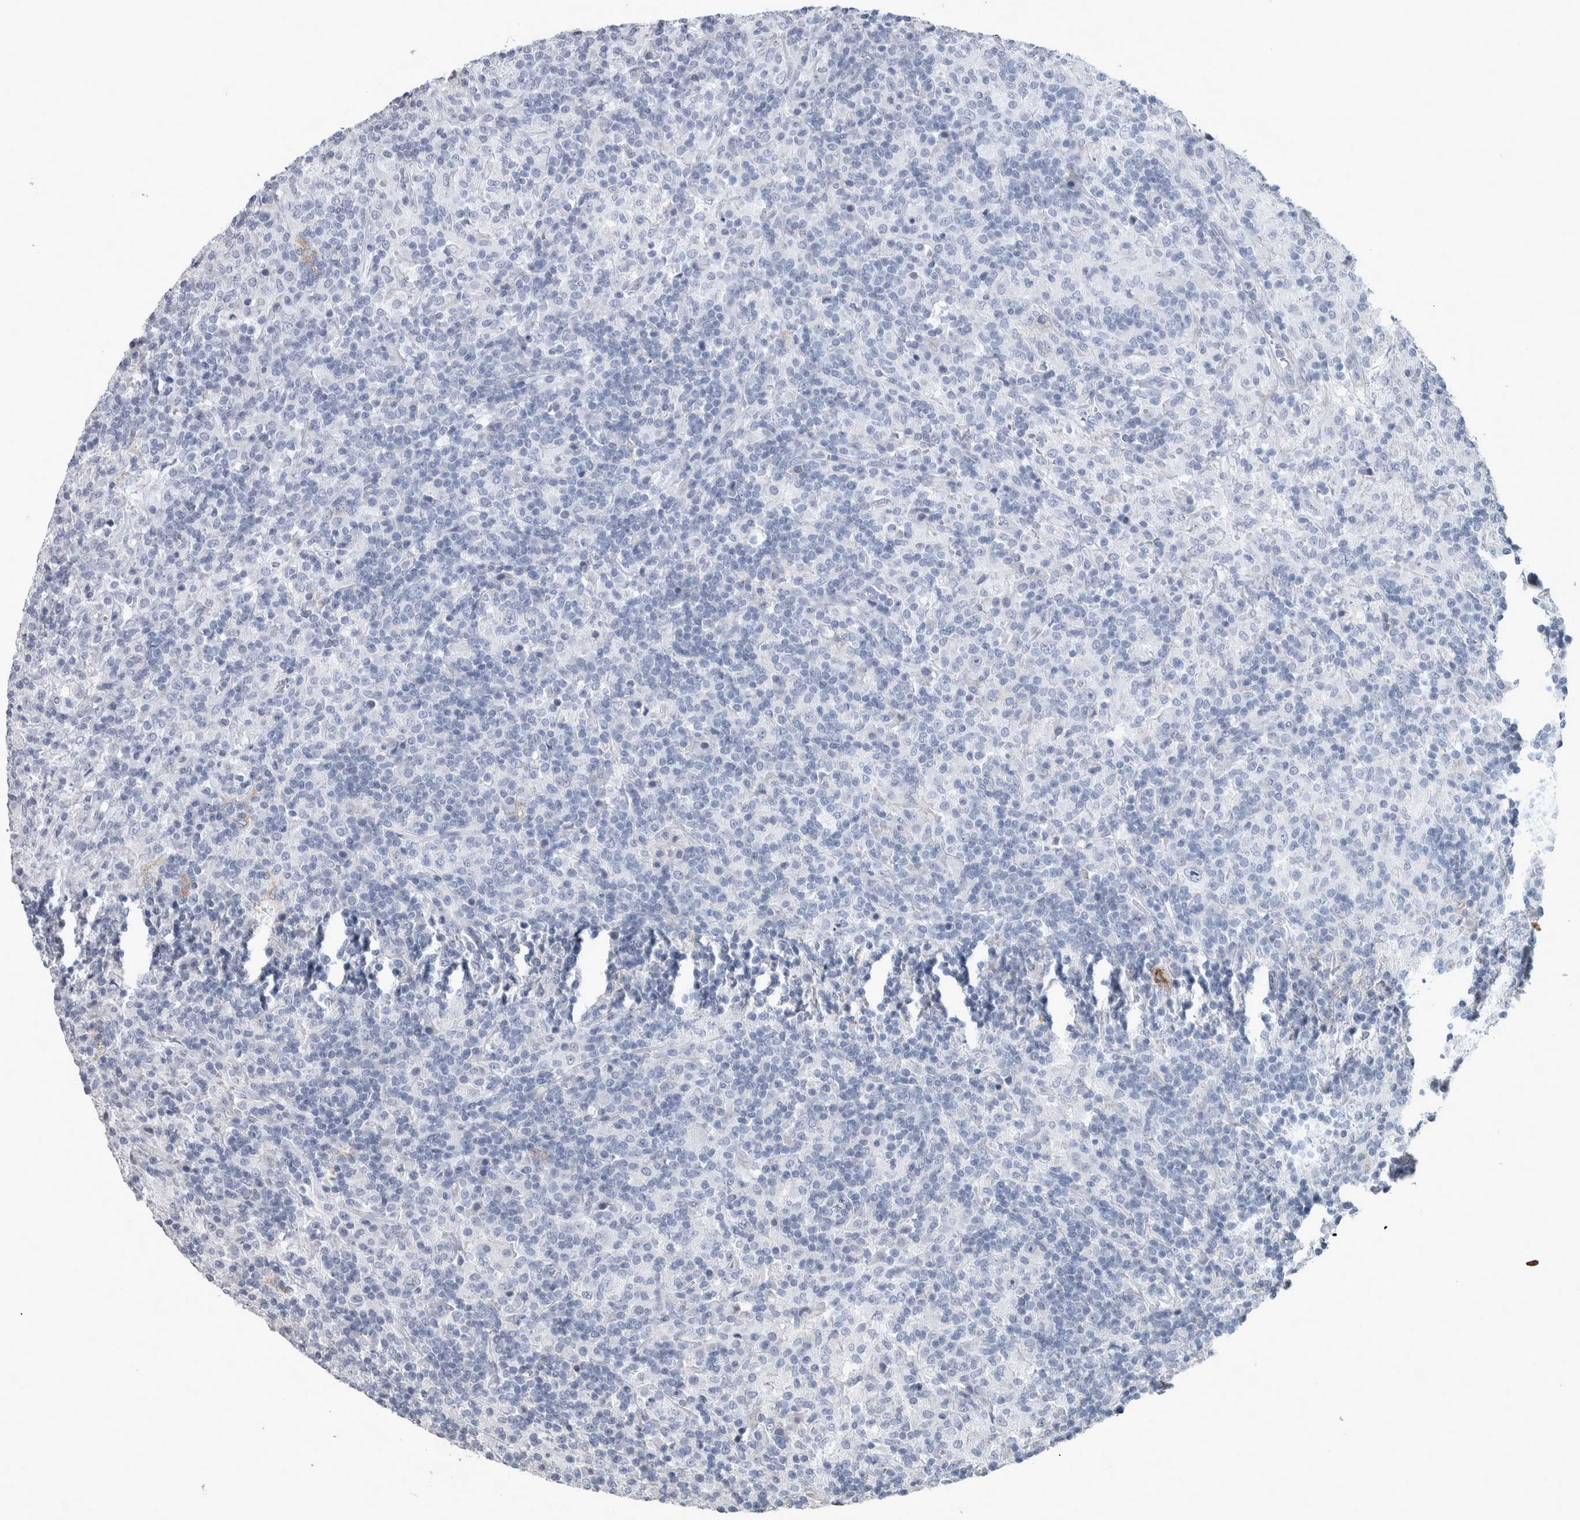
{"staining": {"intensity": "negative", "quantity": "none", "location": "none"}, "tissue": "lymphoma", "cell_type": "Tumor cells", "image_type": "cancer", "snomed": [{"axis": "morphology", "description": "Hodgkin's disease, NOS"}, {"axis": "topography", "description": "Lymph node"}], "caption": "A micrograph of Hodgkin's disease stained for a protein displays no brown staining in tumor cells.", "gene": "DSG2", "patient": {"sex": "male", "age": 70}}